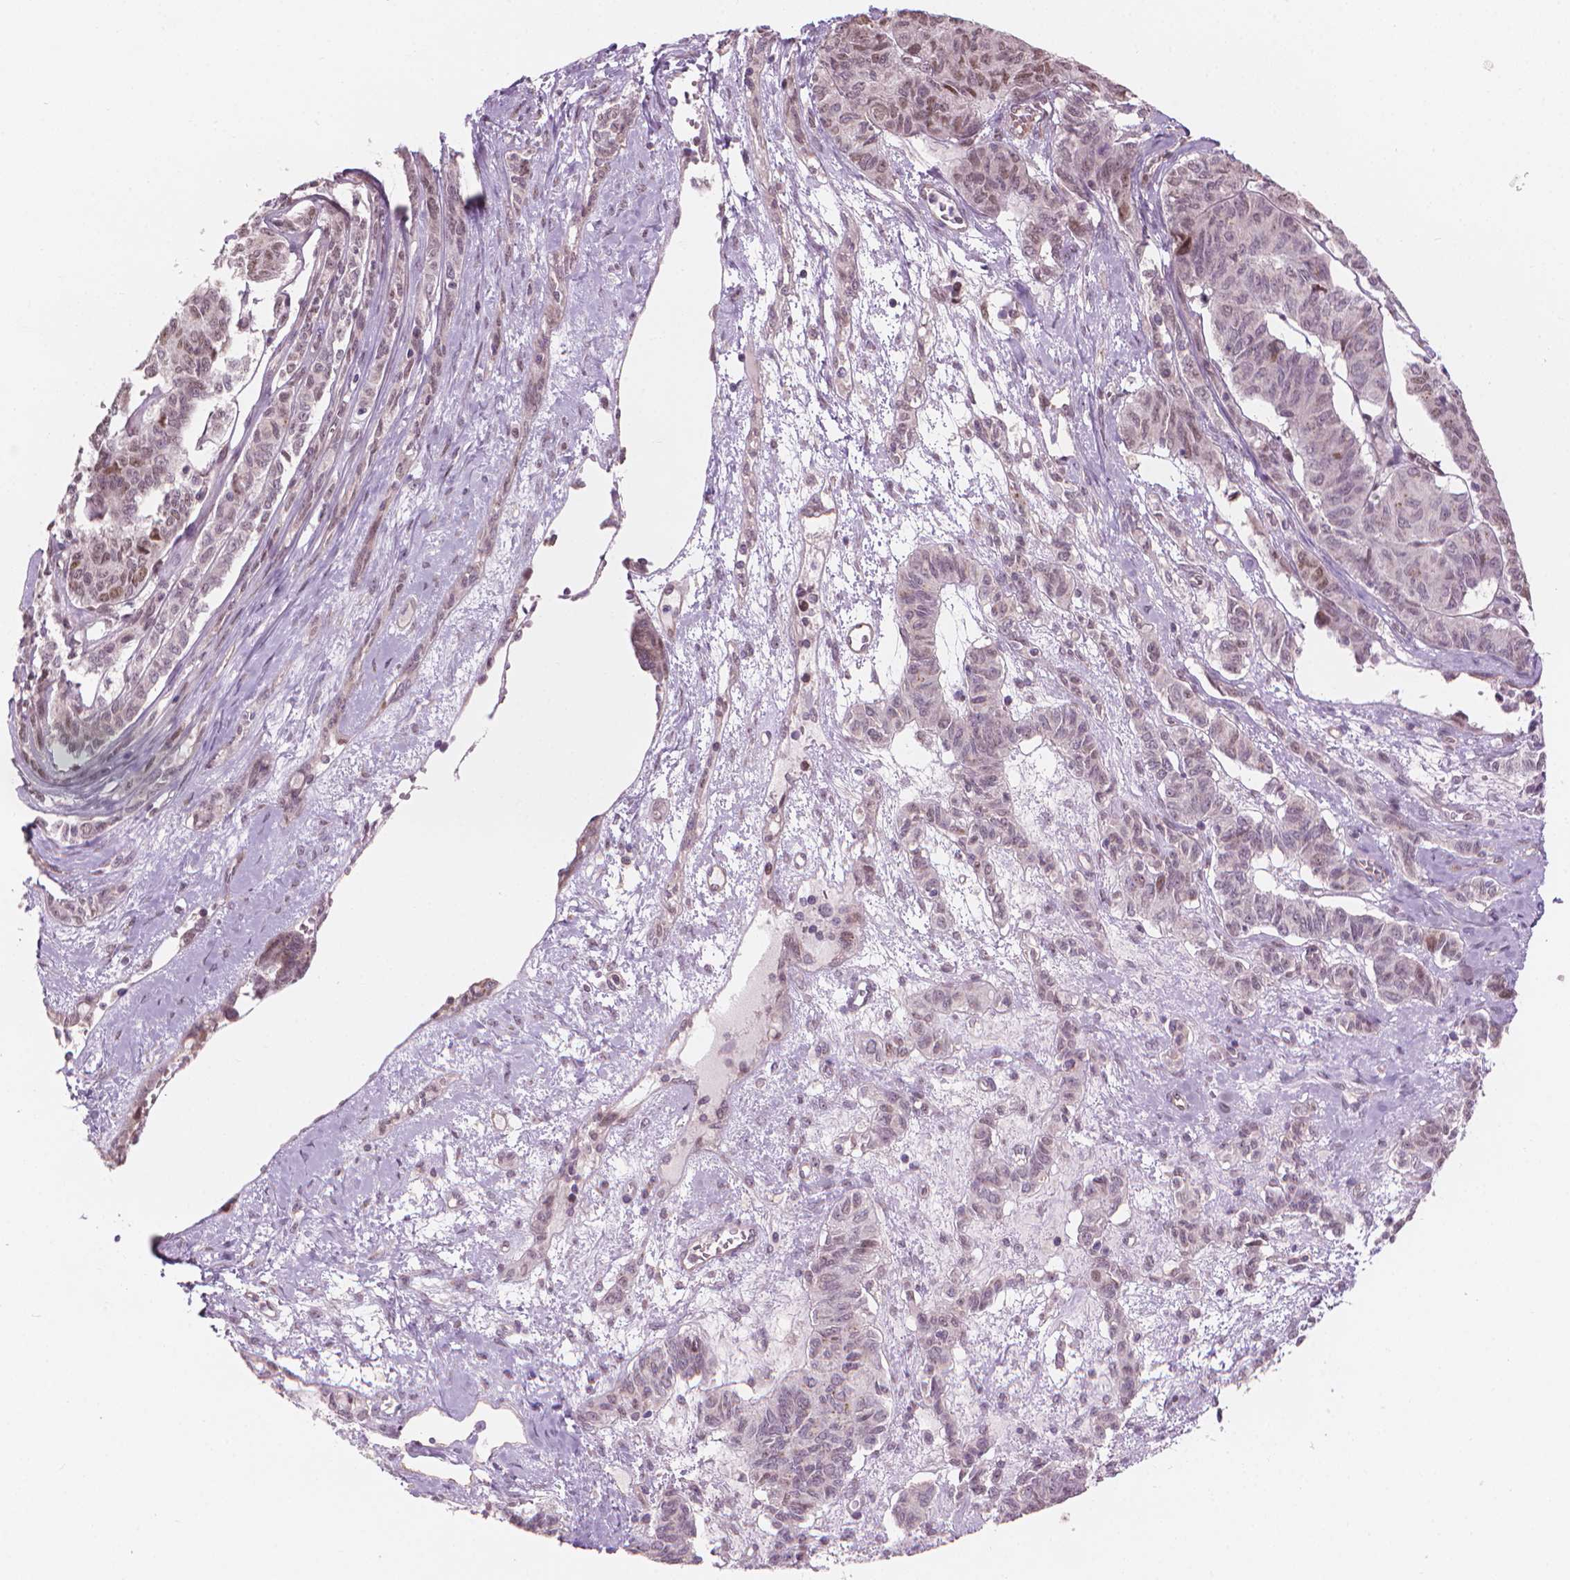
{"staining": {"intensity": "negative", "quantity": "none", "location": "none"}, "tissue": "ovarian cancer", "cell_type": "Tumor cells", "image_type": "cancer", "snomed": [{"axis": "morphology", "description": "Carcinoma, endometroid"}, {"axis": "topography", "description": "Ovary"}], "caption": "Immunohistochemical staining of ovarian cancer (endometroid carcinoma) exhibits no significant staining in tumor cells.", "gene": "IFFO1", "patient": {"sex": "female", "age": 80}}